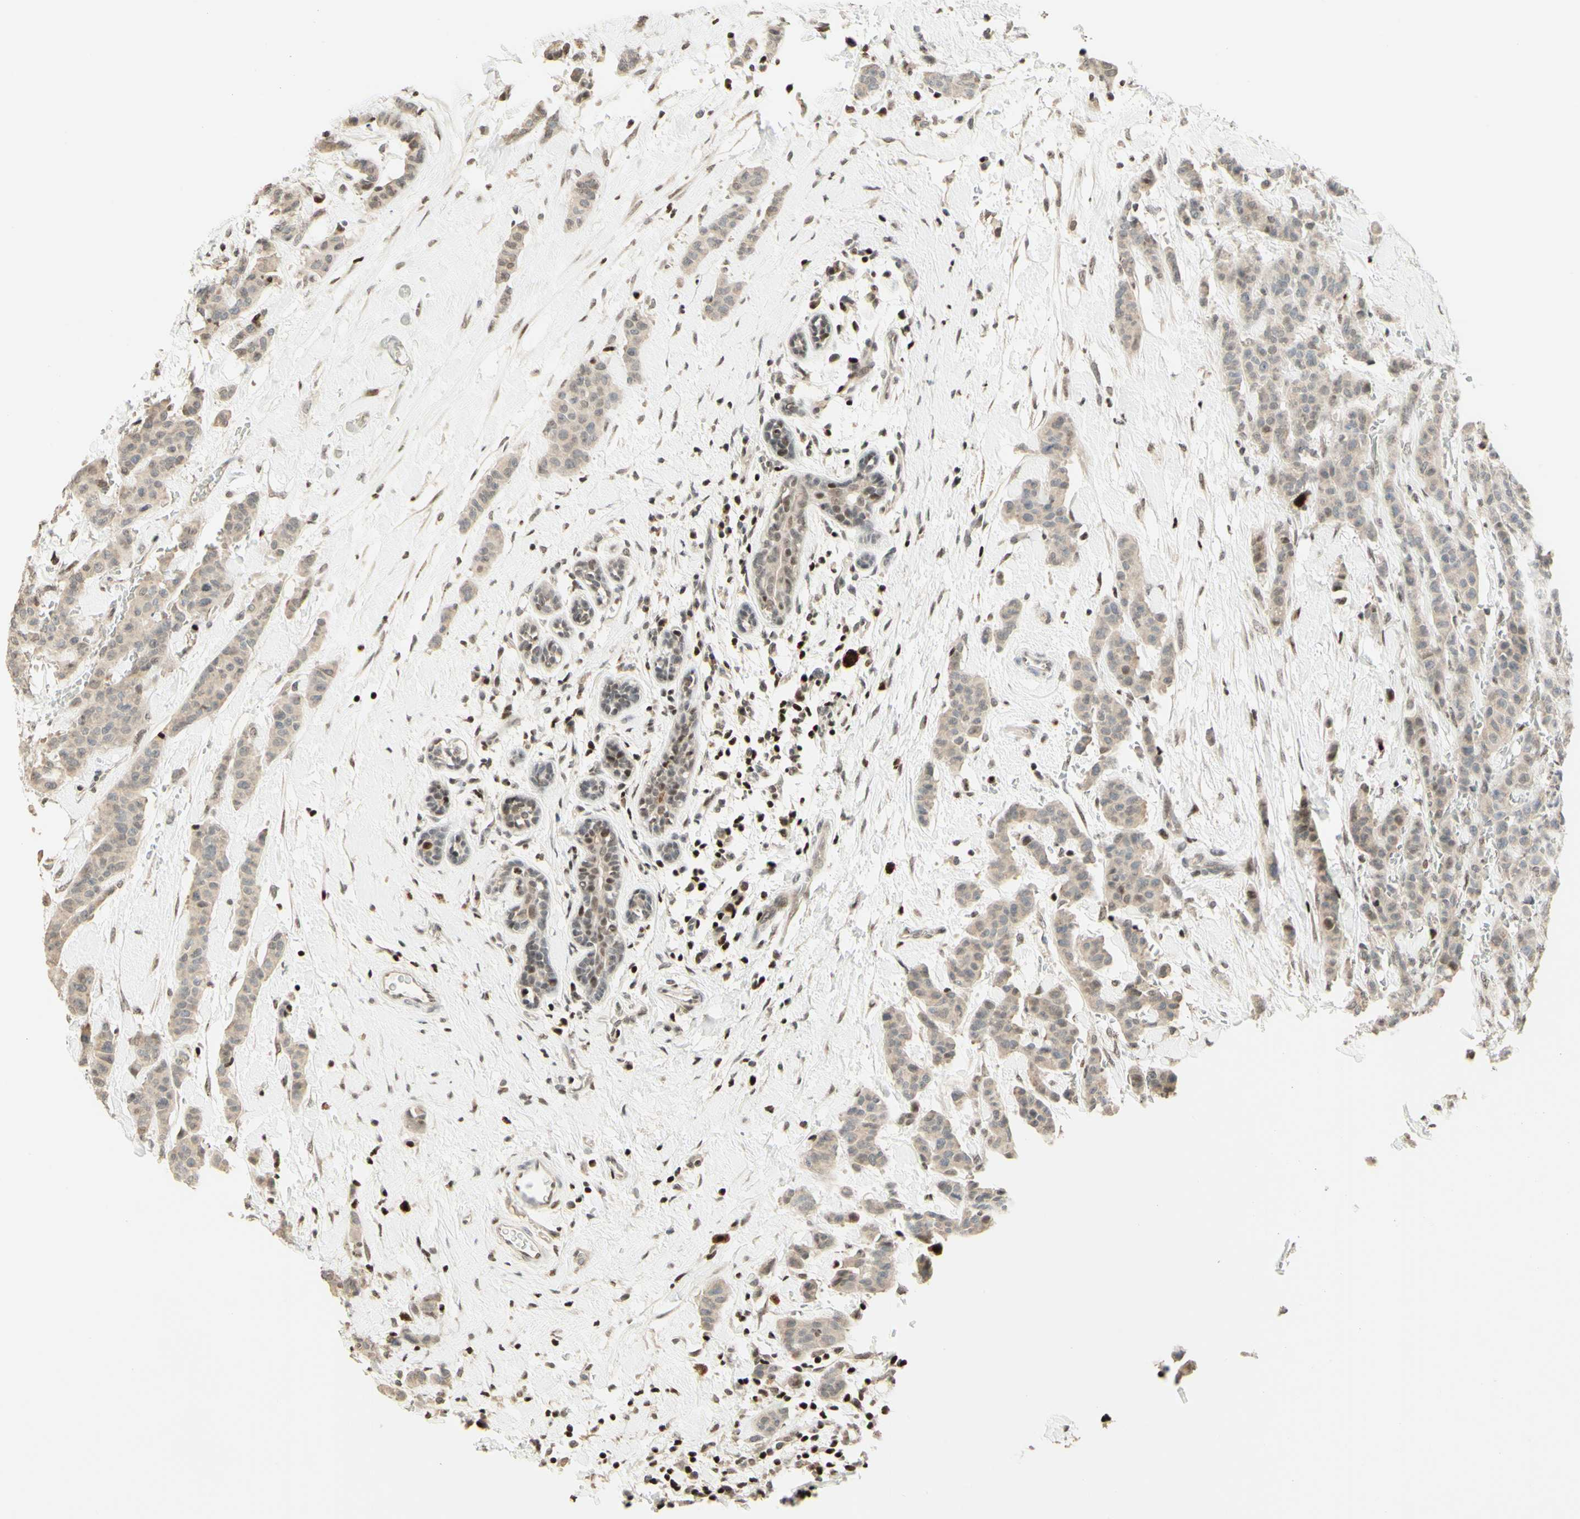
{"staining": {"intensity": "weak", "quantity": ">75%", "location": "cytoplasmic/membranous"}, "tissue": "breast cancer", "cell_type": "Tumor cells", "image_type": "cancer", "snomed": [{"axis": "morphology", "description": "Normal tissue, NOS"}, {"axis": "morphology", "description": "Duct carcinoma"}, {"axis": "topography", "description": "Breast"}], "caption": "Tumor cells reveal low levels of weak cytoplasmic/membranous expression in about >75% of cells in infiltrating ductal carcinoma (breast).", "gene": "CDKL5", "patient": {"sex": "female", "age": 40}}